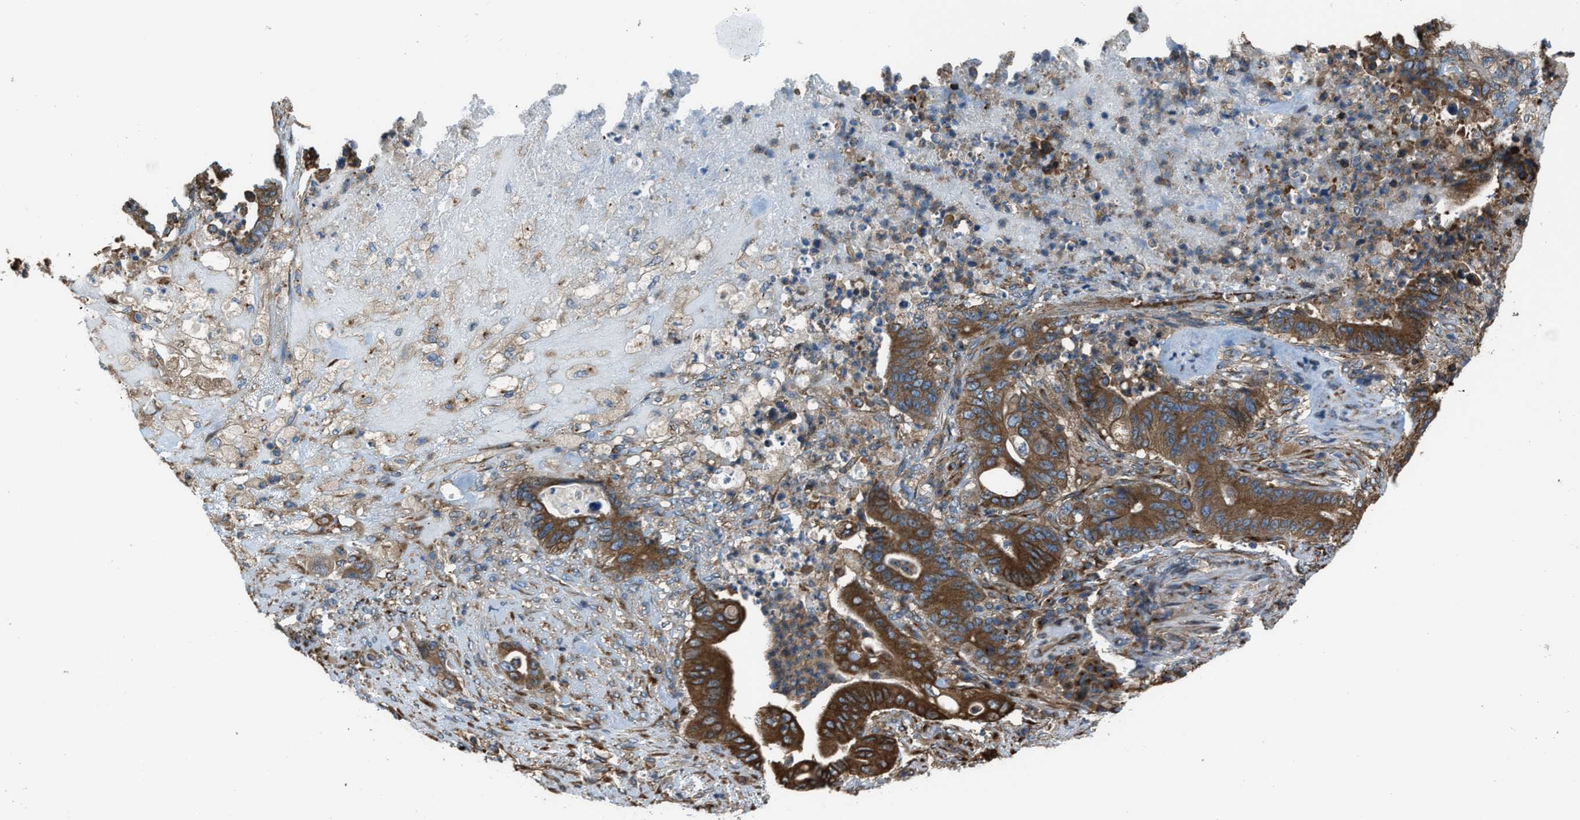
{"staining": {"intensity": "moderate", "quantity": ">75%", "location": "cytoplasmic/membranous"}, "tissue": "stomach cancer", "cell_type": "Tumor cells", "image_type": "cancer", "snomed": [{"axis": "morphology", "description": "Adenocarcinoma, NOS"}, {"axis": "topography", "description": "Stomach"}], "caption": "Stomach adenocarcinoma tissue reveals moderate cytoplasmic/membranous positivity in approximately >75% of tumor cells", "gene": "TRPC1", "patient": {"sex": "female", "age": 73}}